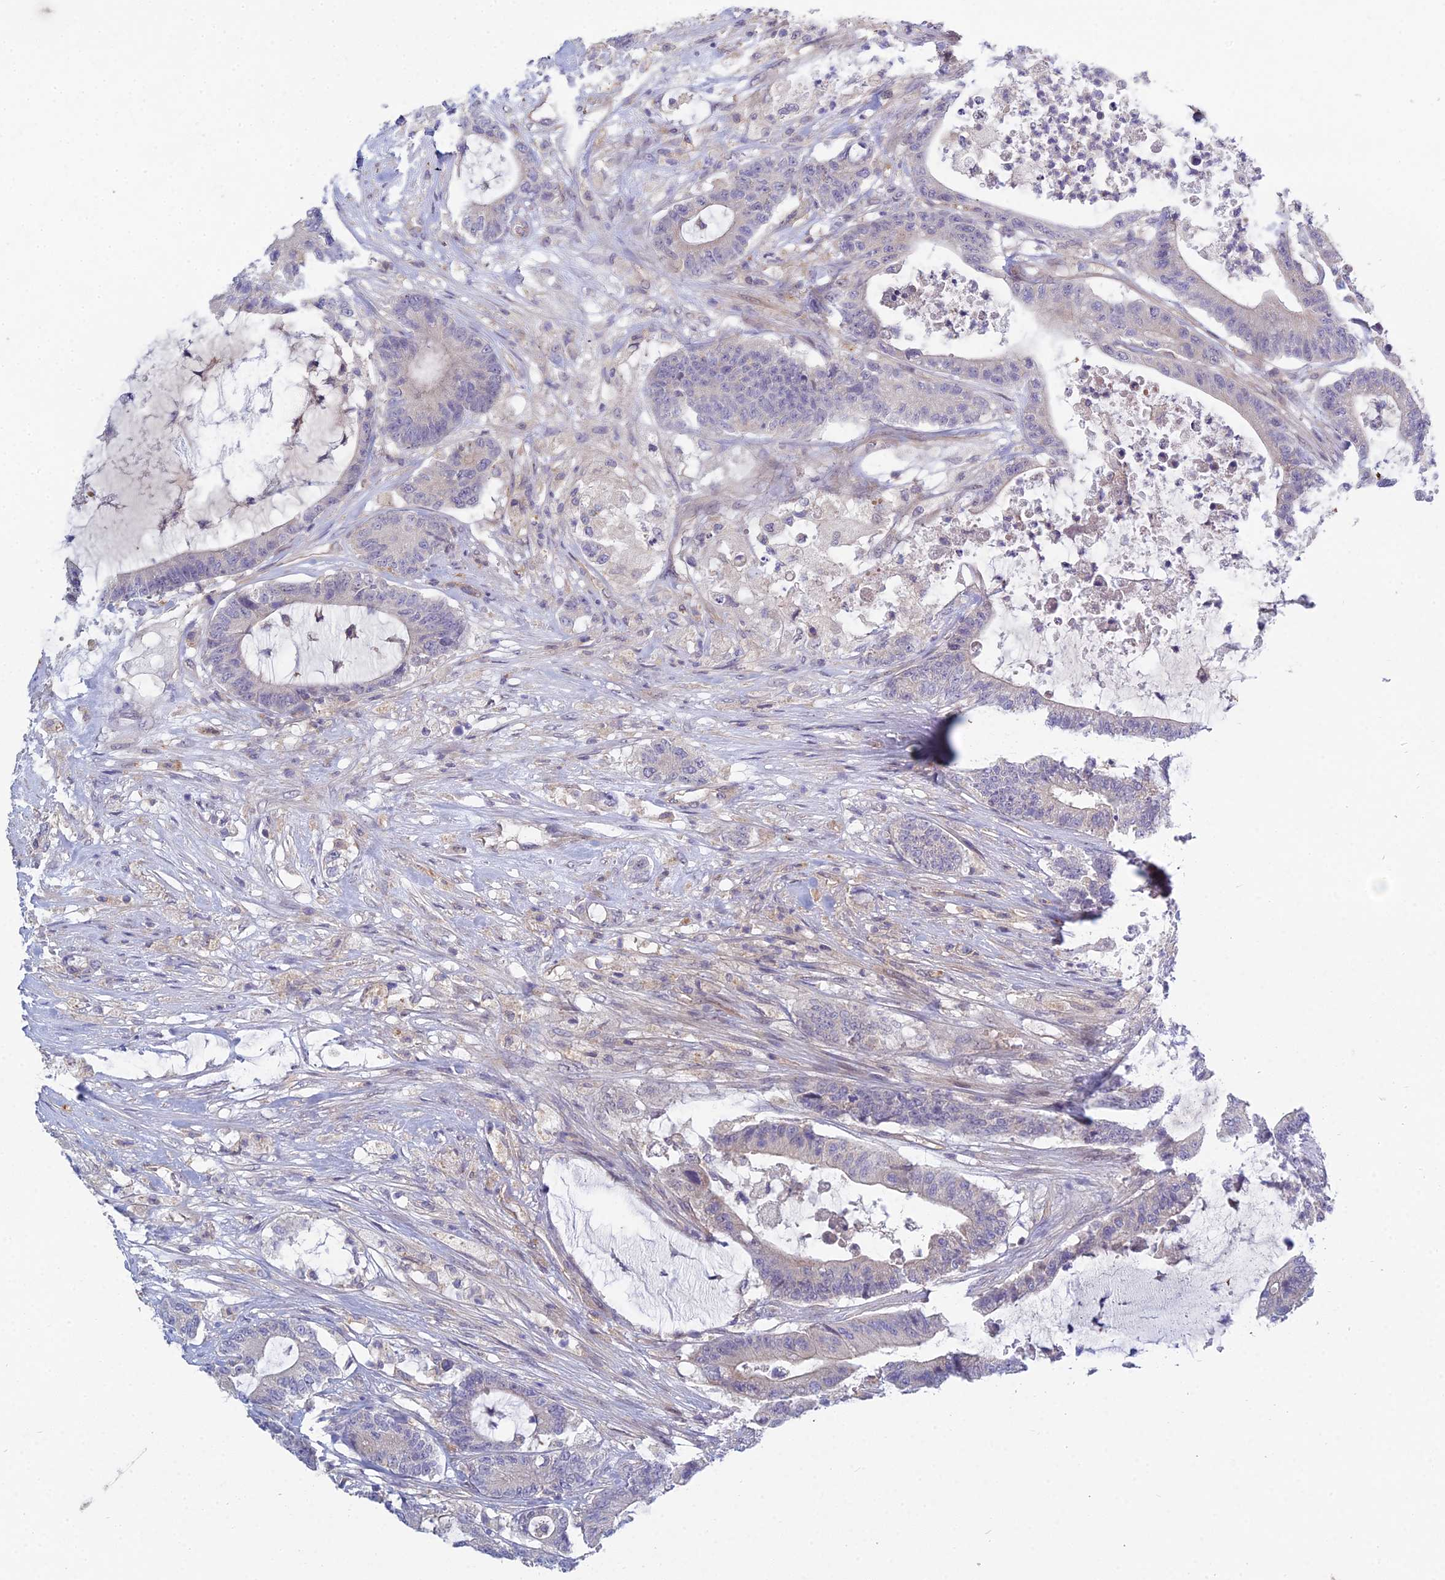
{"staining": {"intensity": "negative", "quantity": "none", "location": "none"}, "tissue": "colorectal cancer", "cell_type": "Tumor cells", "image_type": "cancer", "snomed": [{"axis": "morphology", "description": "Adenocarcinoma, NOS"}, {"axis": "topography", "description": "Colon"}], "caption": "The image shows no staining of tumor cells in adenocarcinoma (colorectal).", "gene": "METTL26", "patient": {"sex": "female", "age": 84}}